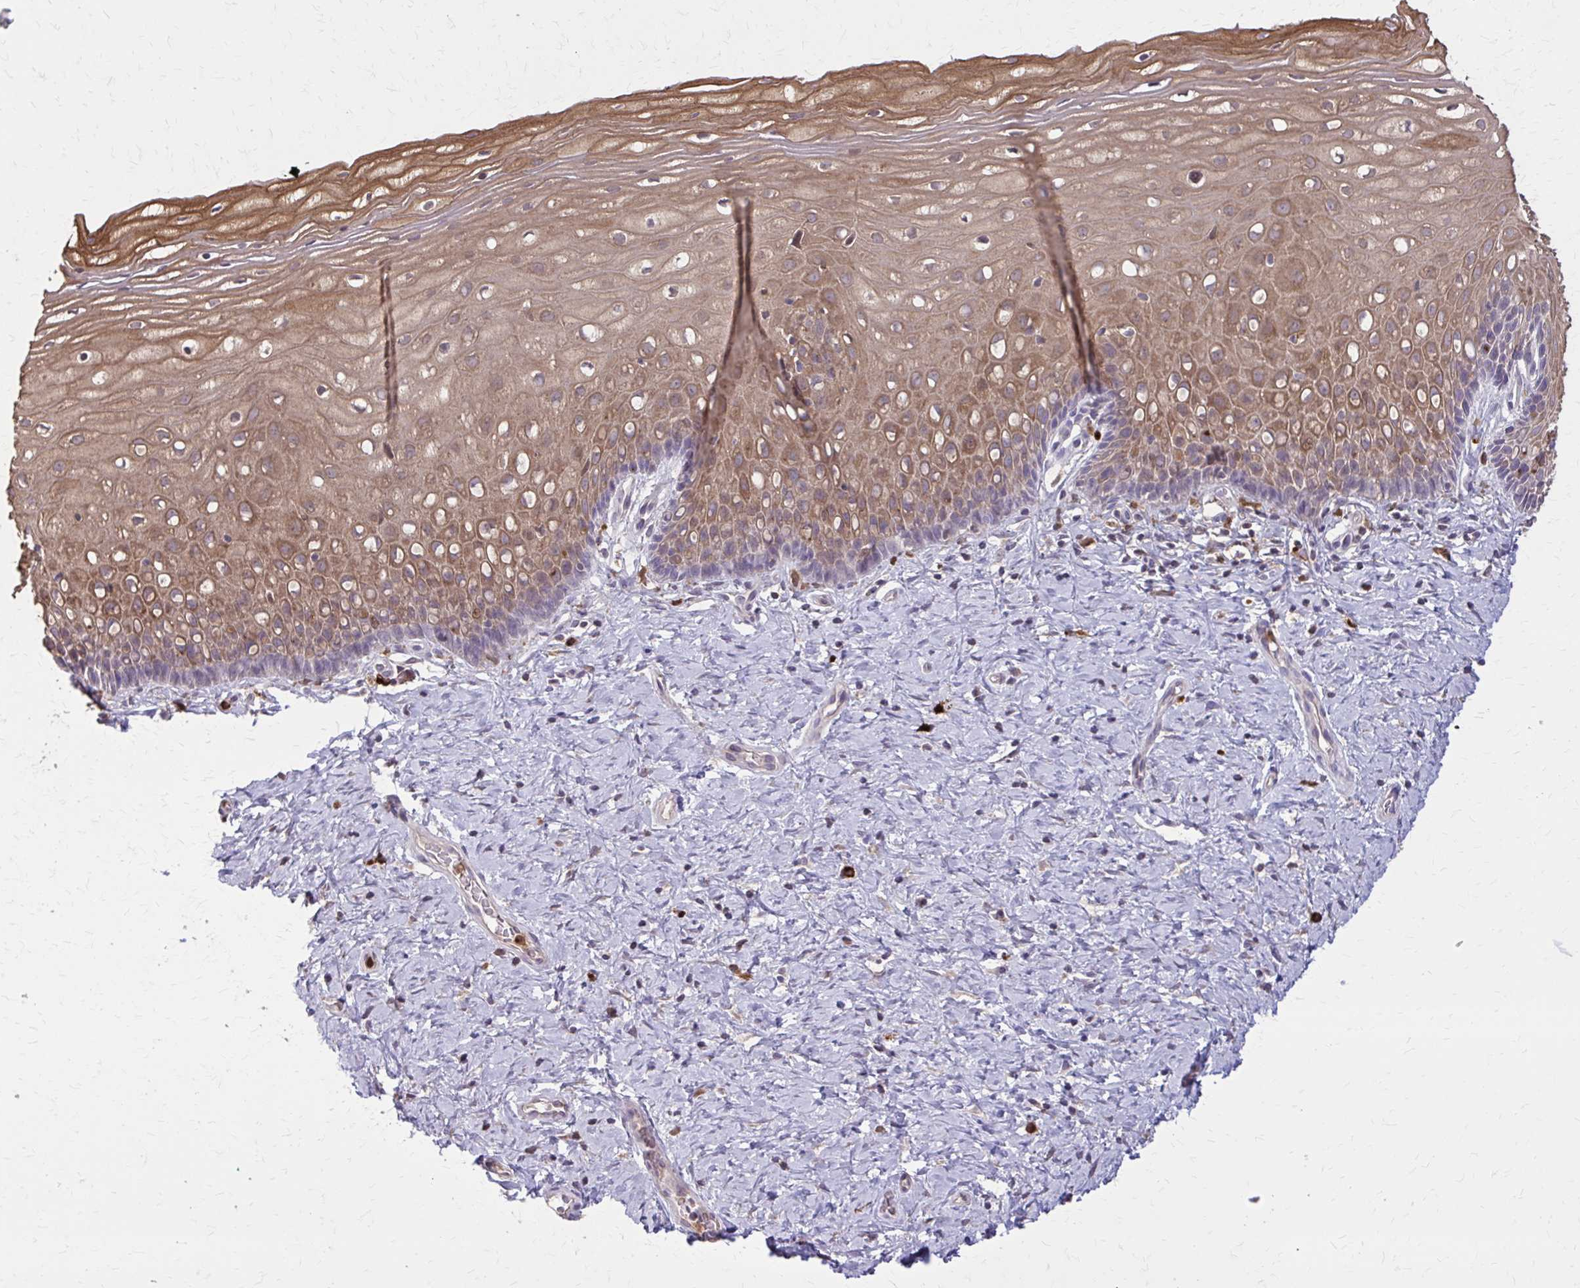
{"staining": {"intensity": "moderate", "quantity": ">75%", "location": "cytoplasmic/membranous"}, "tissue": "cervix", "cell_type": "Glandular cells", "image_type": "normal", "snomed": [{"axis": "morphology", "description": "Normal tissue, NOS"}, {"axis": "topography", "description": "Cervix"}], "caption": "Benign cervix shows moderate cytoplasmic/membranous positivity in approximately >75% of glandular cells, visualized by immunohistochemistry. (Stains: DAB (3,3'-diaminobenzidine) in brown, nuclei in blue, Microscopy: brightfield microscopy at high magnification).", "gene": "NRBF2", "patient": {"sex": "female", "age": 37}}